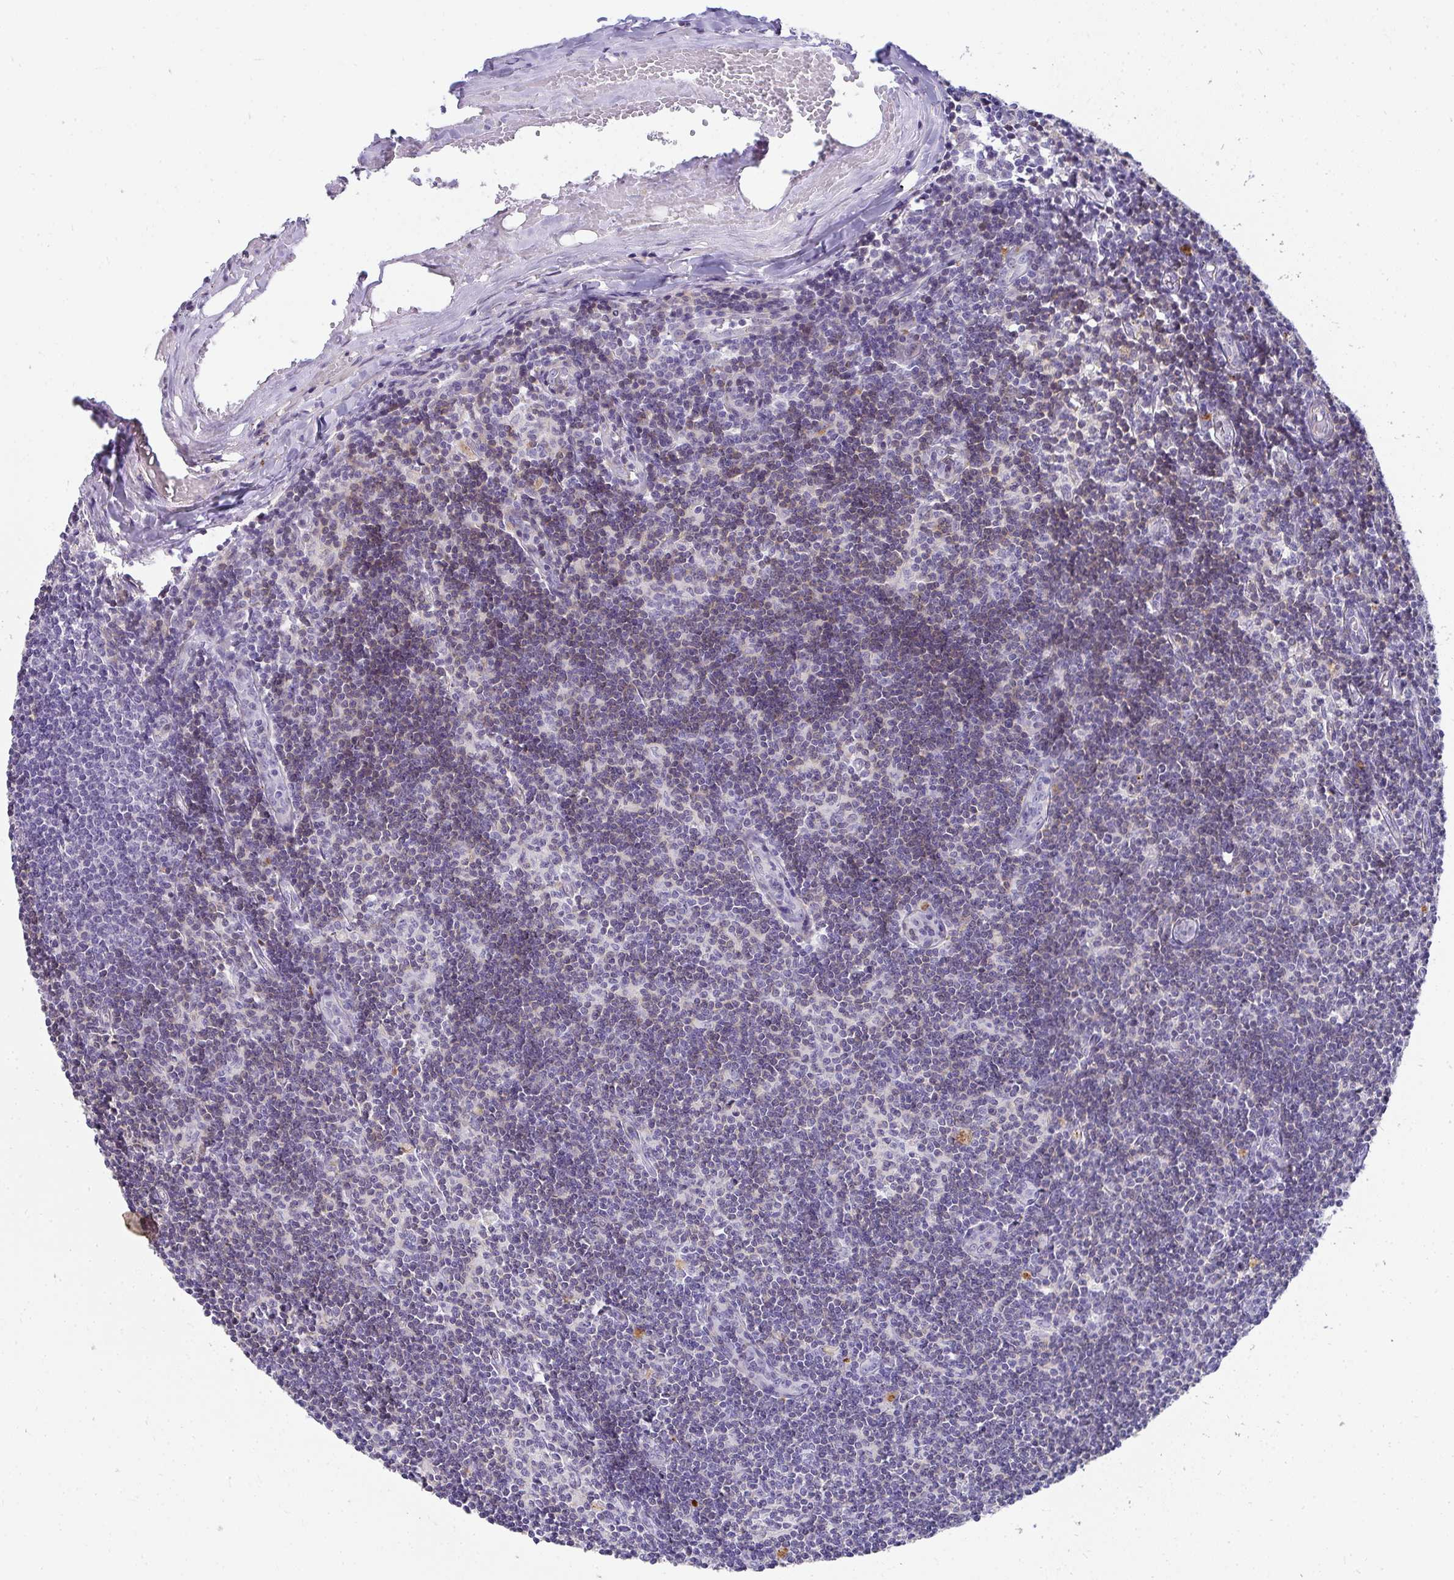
{"staining": {"intensity": "negative", "quantity": "none", "location": "none"}, "tissue": "lymph node", "cell_type": "Germinal center cells", "image_type": "normal", "snomed": [{"axis": "morphology", "description": "Normal tissue, NOS"}, {"axis": "topography", "description": "Lymph node"}], "caption": "Immunohistochemical staining of normal human lymph node displays no significant staining in germinal center cells.", "gene": "AK5", "patient": {"sex": "female", "age": 31}}